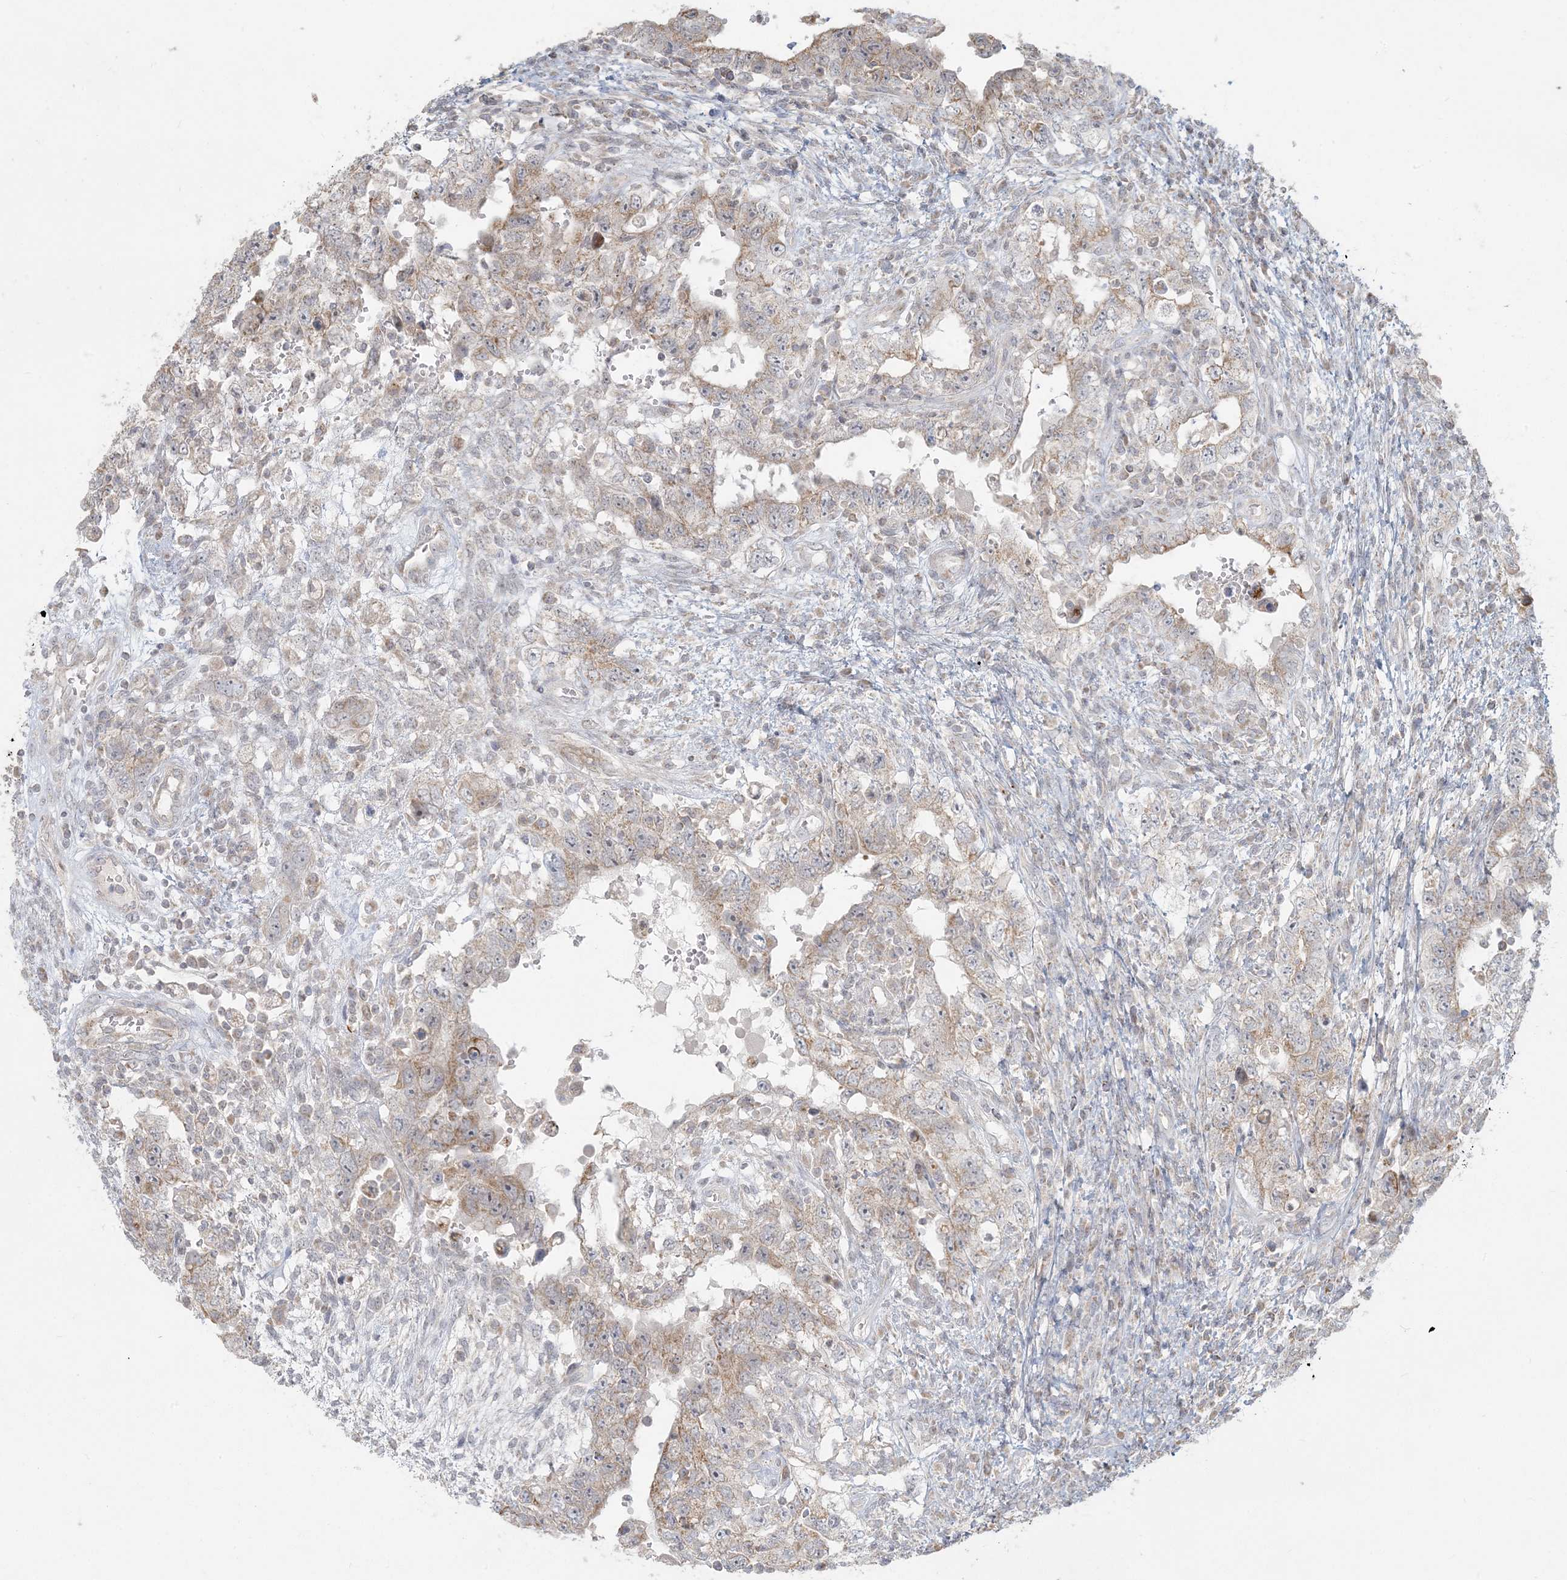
{"staining": {"intensity": "weak", "quantity": "25%-75%", "location": "cytoplasmic/membranous"}, "tissue": "testis cancer", "cell_type": "Tumor cells", "image_type": "cancer", "snomed": [{"axis": "morphology", "description": "Carcinoma, Embryonal, NOS"}, {"axis": "topography", "description": "Testis"}], "caption": "Tumor cells demonstrate low levels of weak cytoplasmic/membranous positivity in about 25%-75% of cells in human embryonal carcinoma (testis).", "gene": "MCAT", "patient": {"sex": "male", "age": 26}}